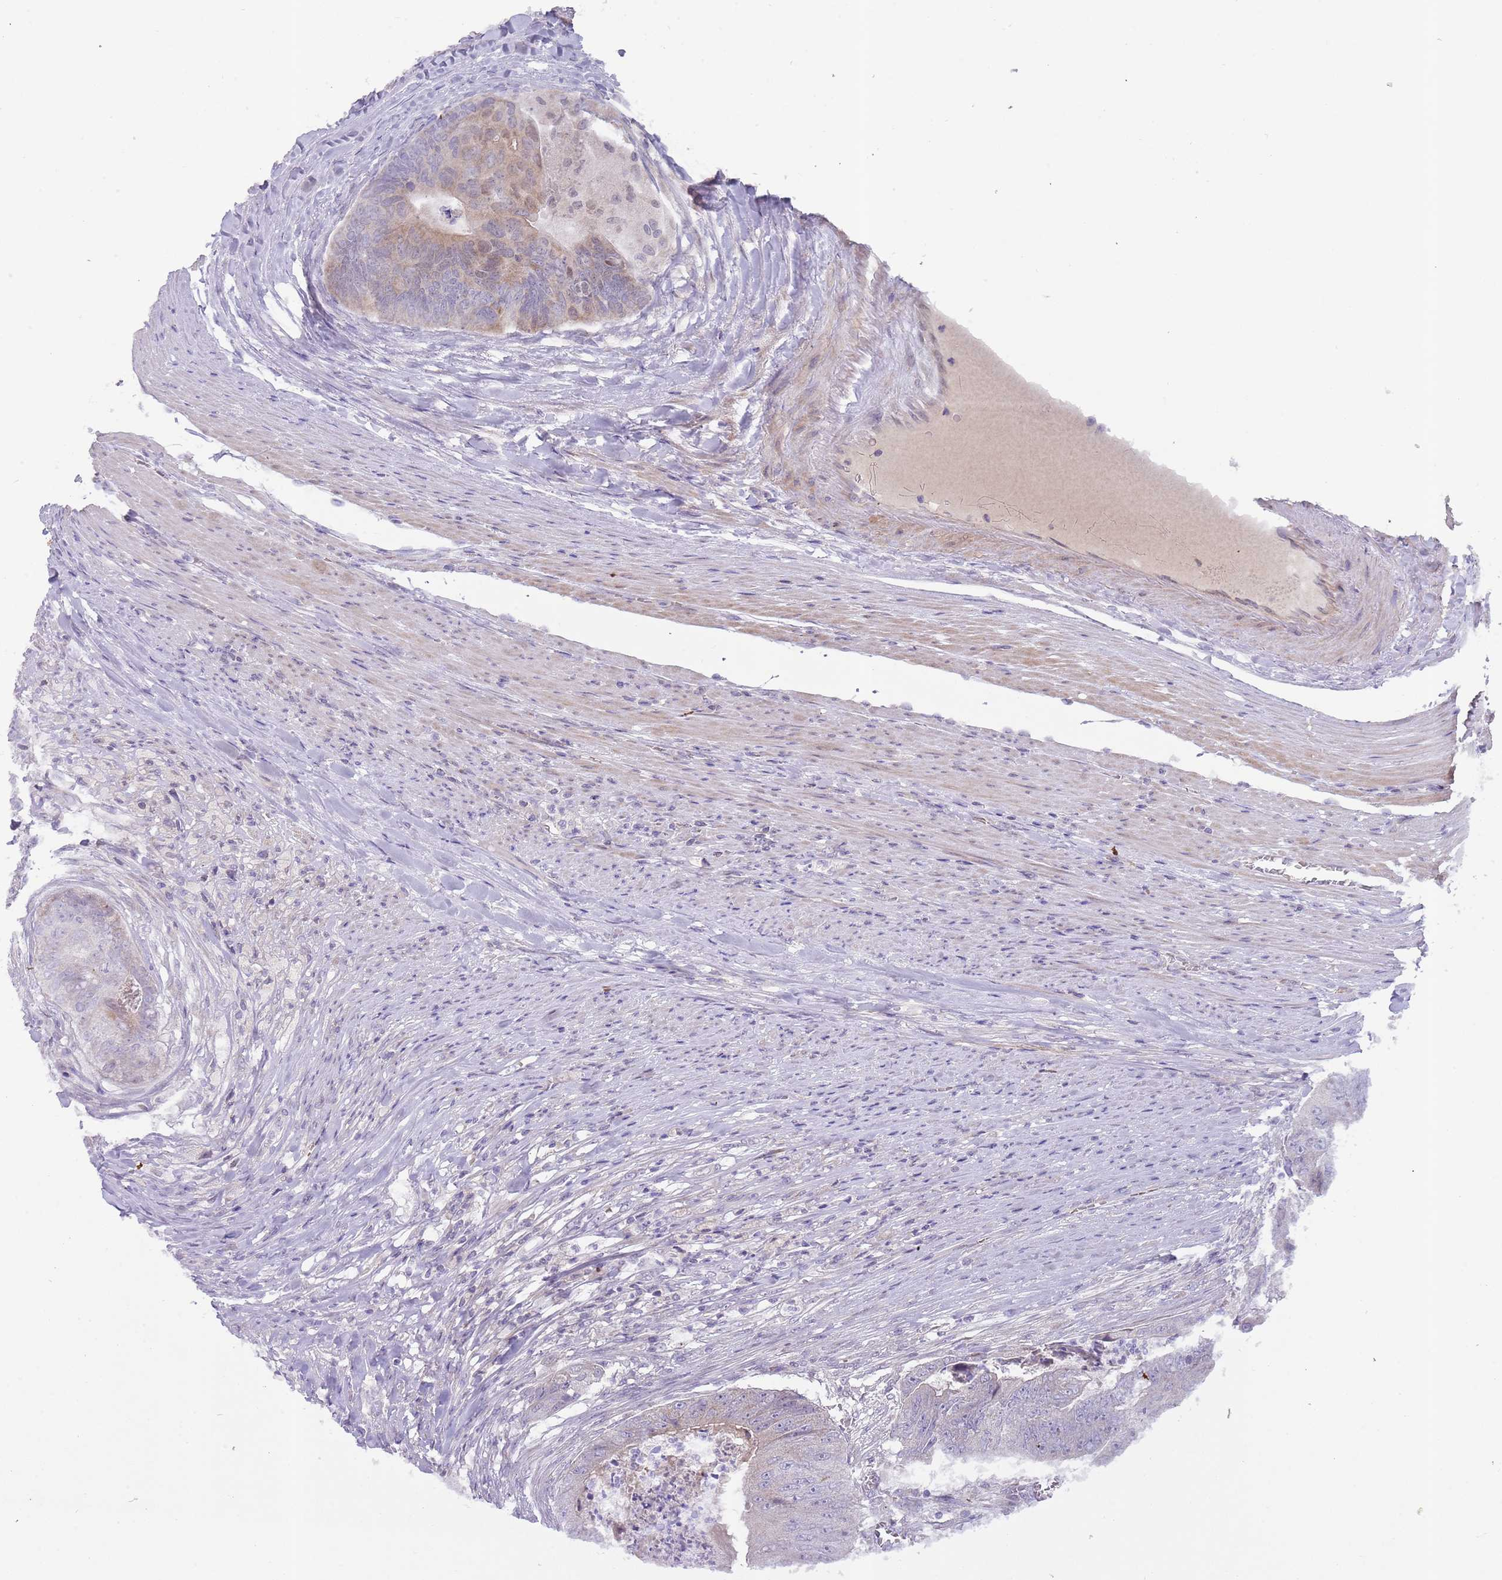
{"staining": {"intensity": "weak", "quantity": "<25%", "location": "cytoplasmic/membranous"}, "tissue": "colorectal cancer", "cell_type": "Tumor cells", "image_type": "cancer", "snomed": [{"axis": "morphology", "description": "Adenocarcinoma, NOS"}, {"axis": "topography", "description": "Colon"}], "caption": "Adenocarcinoma (colorectal) stained for a protein using immunohistochemistry (IHC) displays no staining tumor cells.", "gene": "PRAC1", "patient": {"sex": "female", "age": 67}}